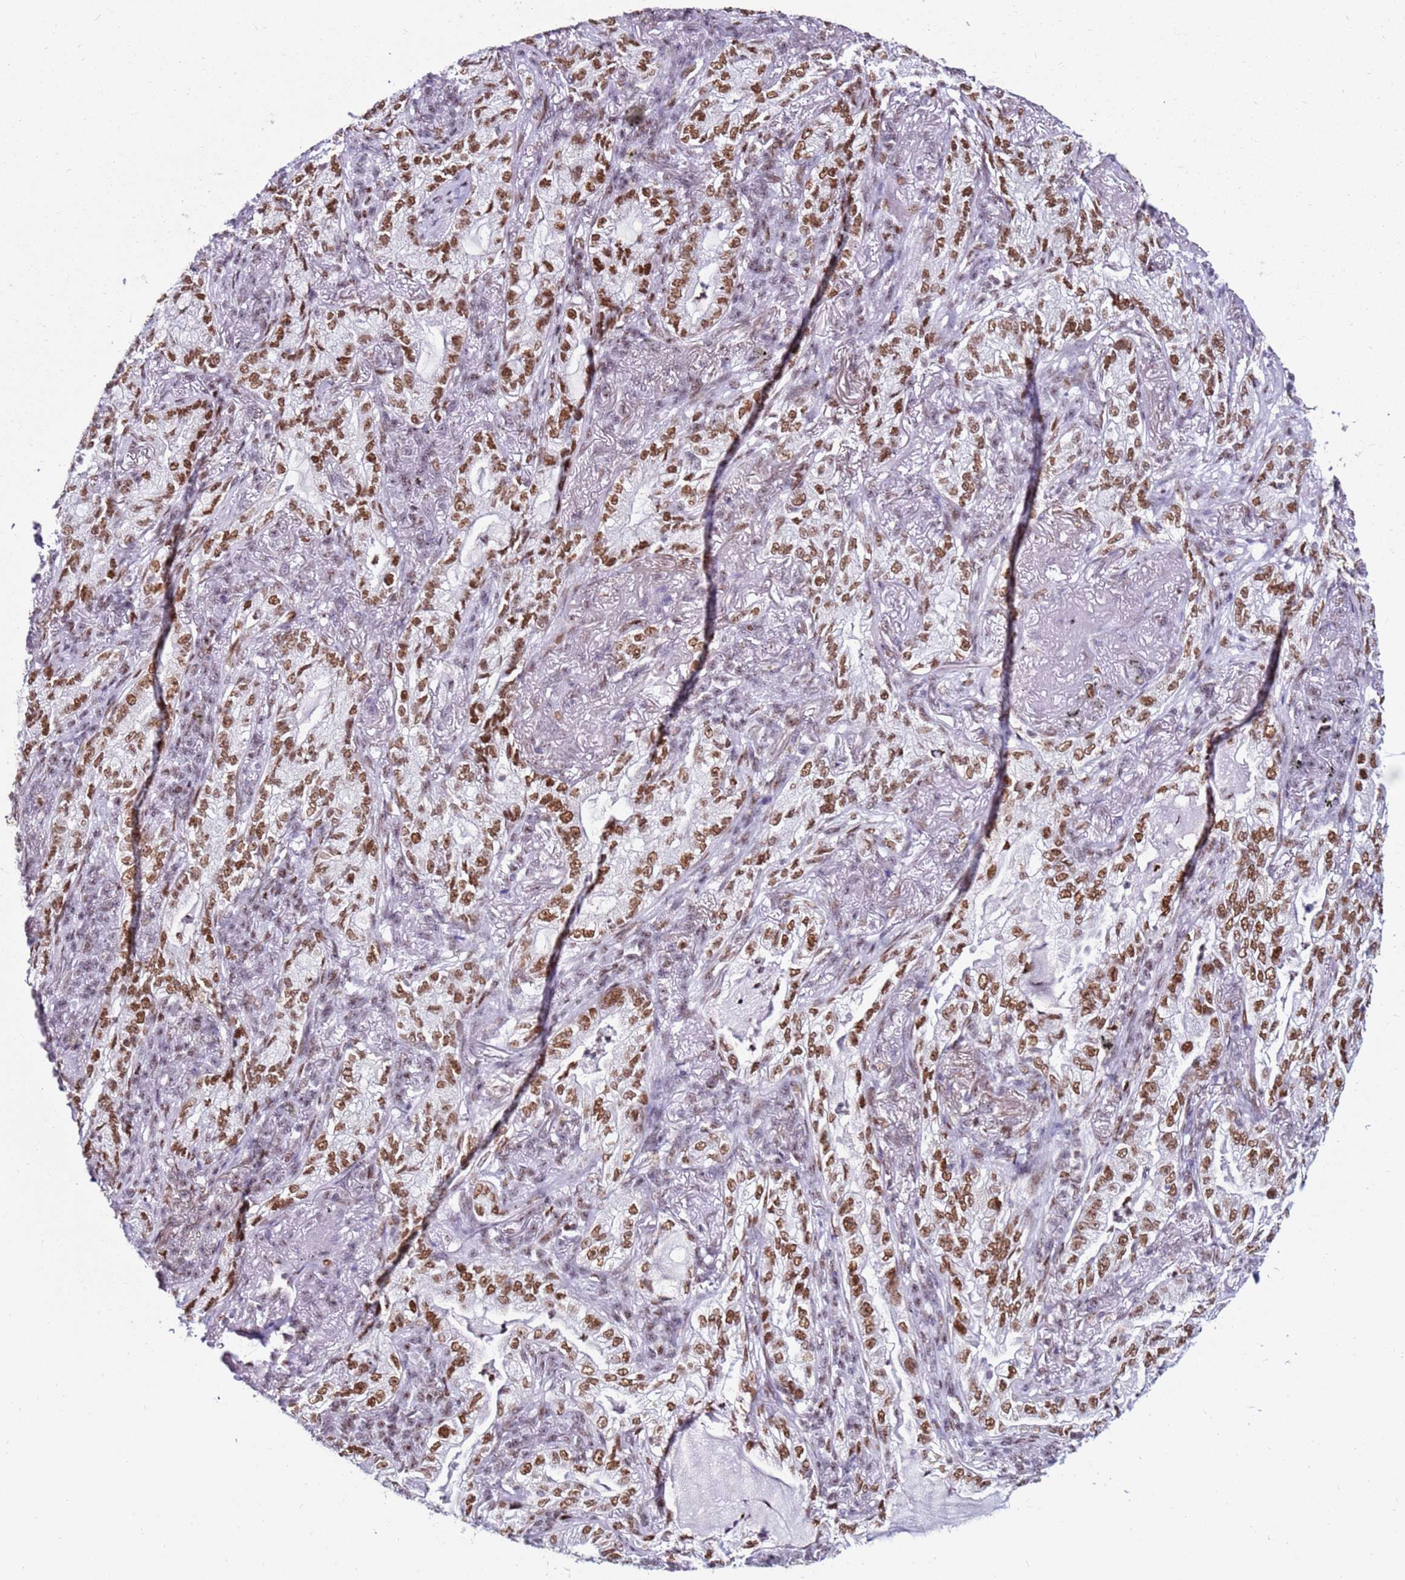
{"staining": {"intensity": "moderate", "quantity": ">75%", "location": "nuclear"}, "tissue": "lung cancer", "cell_type": "Tumor cells", "image_type": "cancer", "snomed": [{"axis": "morphology", "description": "Adenocarcinoma, NOS"}, {"axis": "topography", "description": "Lung"}], "caption": "An image of human lung cancer stained for a protein exhibits moderate nuclear brown staining in tumor cells. (DAB (3,3'-diaminobenzidine) IHC with brightfield microscopy, high magnification).", "gene": "KPNA4", "patient": {"sex": "female", "age": 73}}